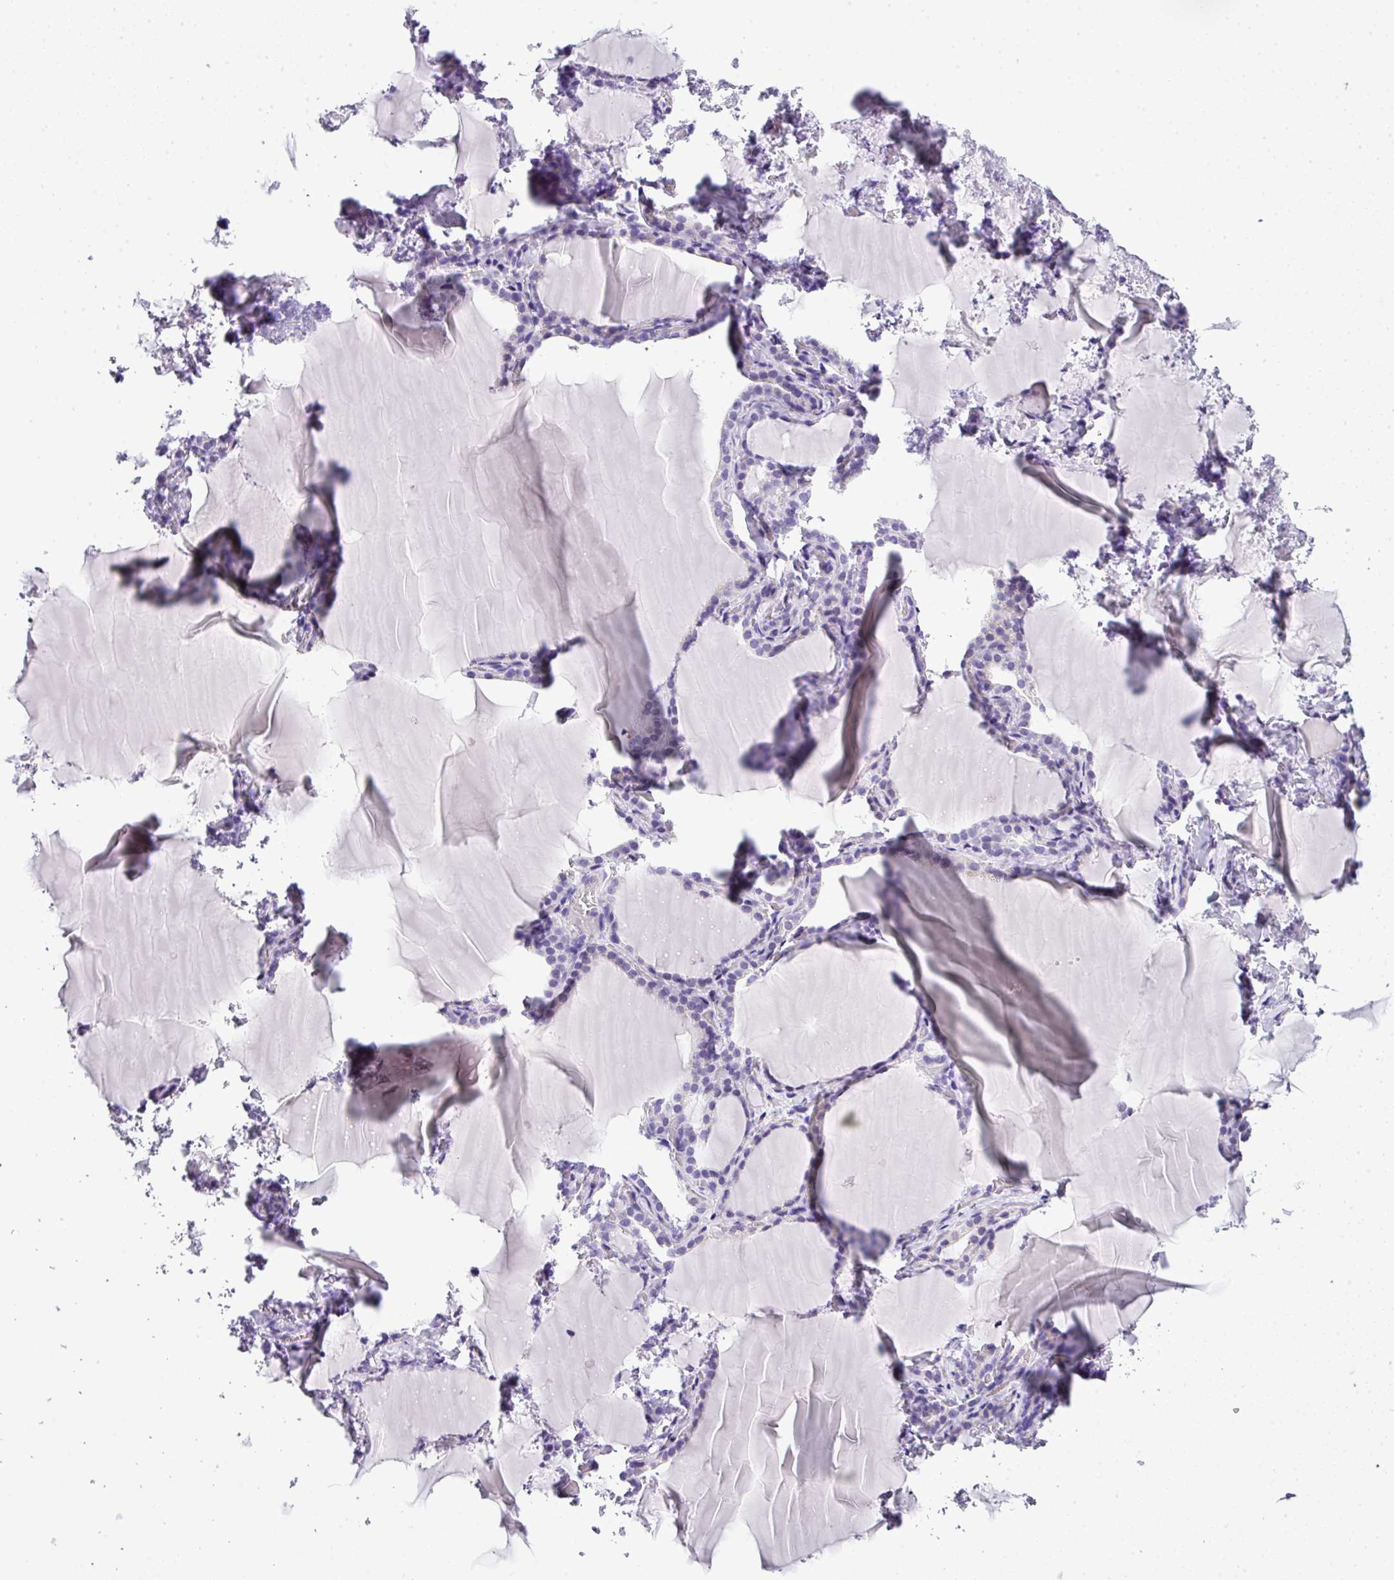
{"staining": {"intensity": "negative", "quantity": "none", "location": "none"}, "tissue": "thyroid gland", "cell_type": "Glandular cells", "image_type": "normal", "snomed": [{"axis": "morphology", "description": "Normal tissue, NOS"}, {"axis": "topography", "description": "Thyroid gland"}], "caption": "Glandular cells show no significant positivity in unremarkable thyroid gland. (Brightfield microscopy of DAB immunohistochemistry at high magnification).", "gene": "MUC21", "patient": {"sex": "female", "age": 22}}